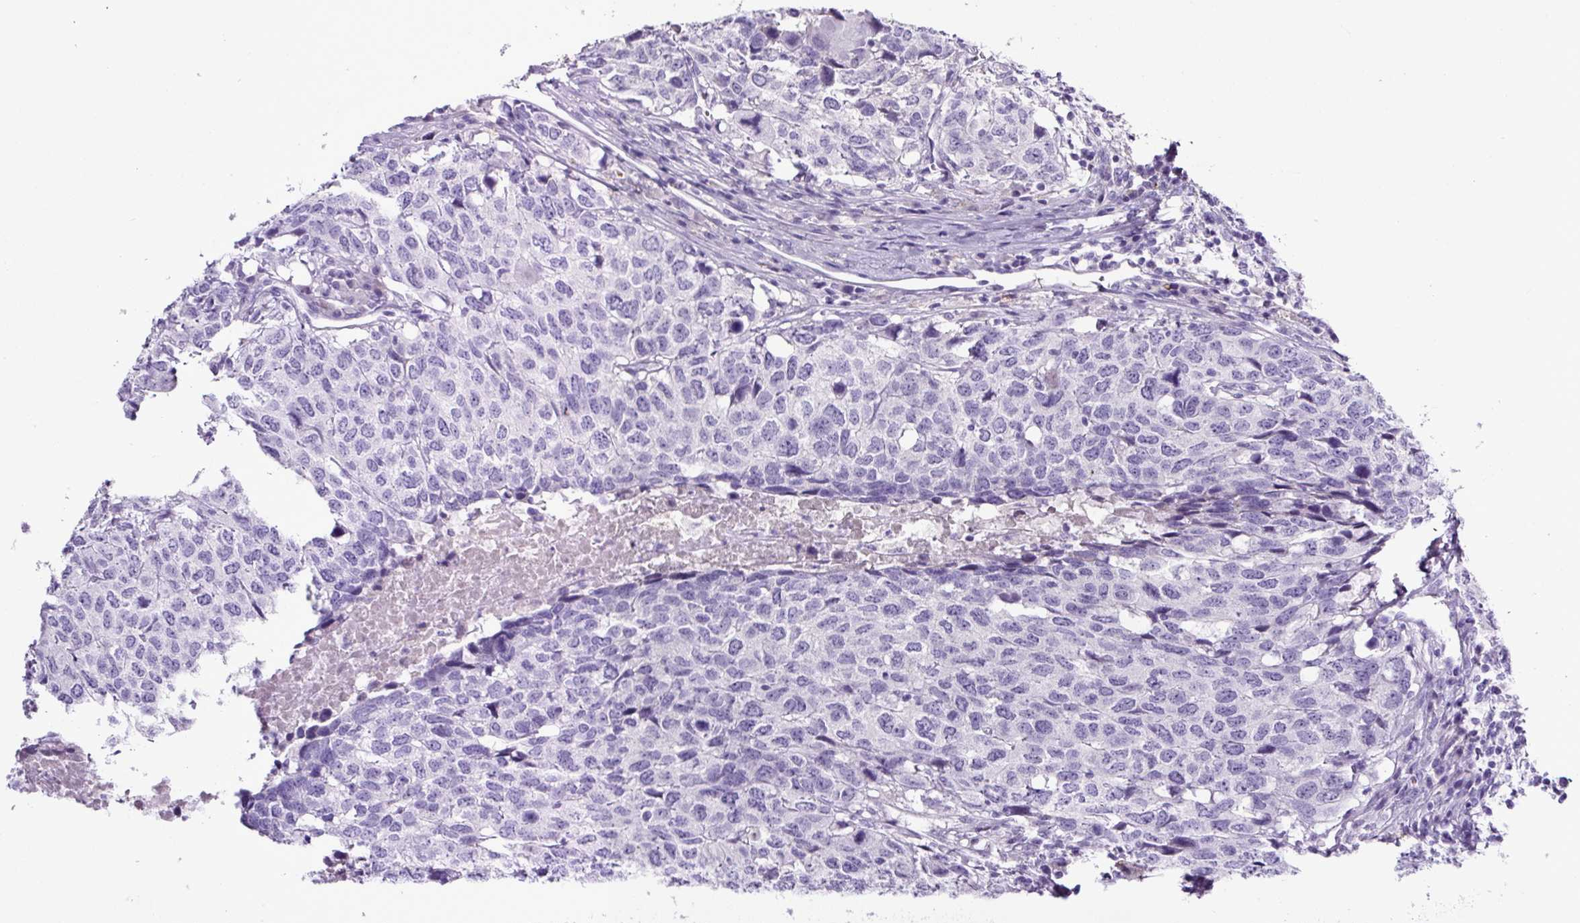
{"staining": {"intensity": "negative", "quantity": "none", "location": "none"}, "tissue": "head and neck cancer", "cell_type": "Tumor cells", "image_type": "cancer", "snomed": [{"axis": "morphology", "description": "Normal tissue, NOS"}, {"axis": "morphology", "description": "Squamous cell carcinoma, NOS"}, {"axis": "topography", "description": "Skeletal muscle"}, {"axis": "topography", "description": "Vascular tissue"}, {"axis": "topography", "description": "Peripheral nerve tissue"}, {"axis": "topography", "description": "Head-Neck"}], "caption": "Image shows no protein expression in tumor cells of head and neck cancer (squamous cell carcinoma) tissue.", "gene": "SP8", "patient": {"sex": "male", "age": 66}}